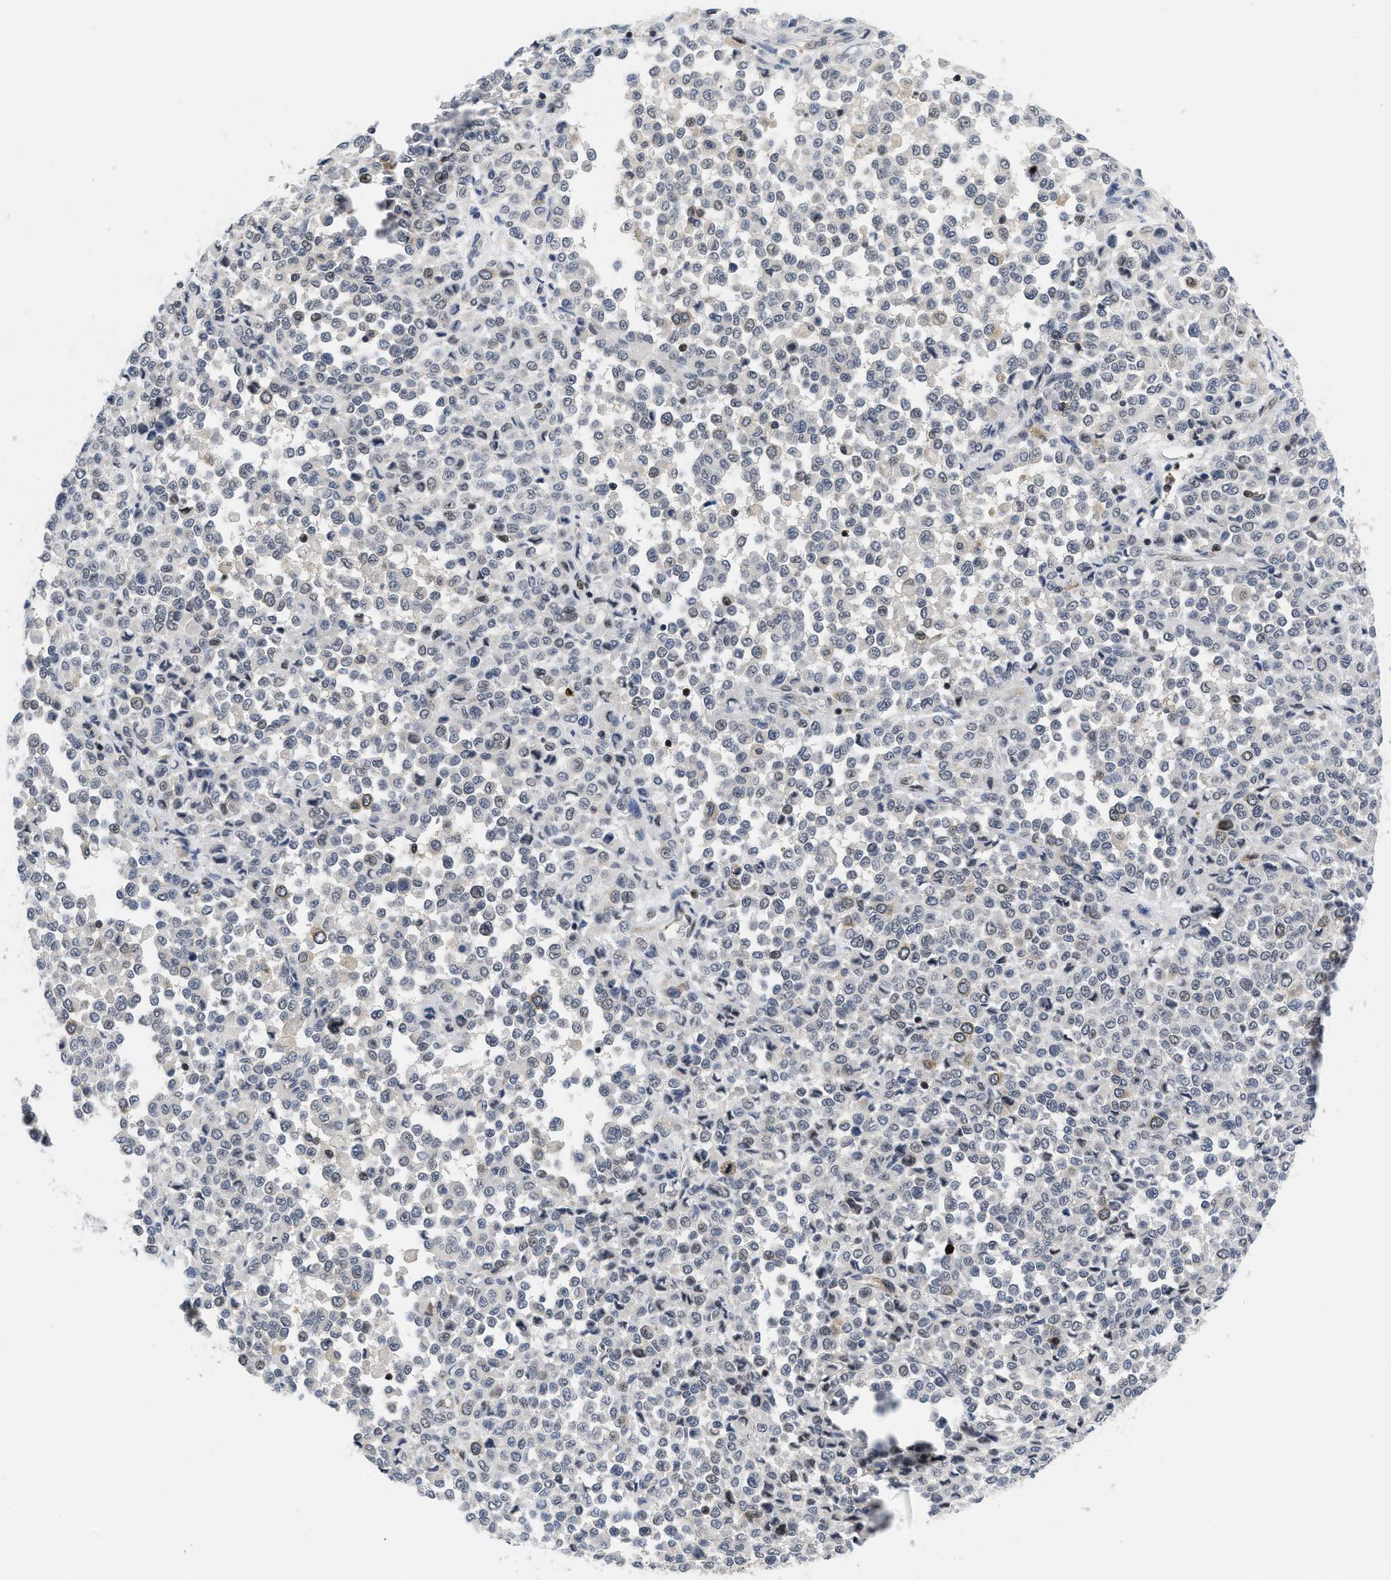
{"staining": {"intensity": "weak", "quantity": "<25%", "location": "cytoplasmic/membranous"}, "tissue": "melanoma", "cell_type": "Tumor cells", "image_type": "cancer", "snomed": [{"axis": "morphology", "description": "Malignant melanoma, Metastatic site"}, {"axis": "topography", "description": "Pancreas"}], "caption": "This is an immunohistochemistry image of melanoma. There is no positivity in tumor cells.", "gene": "HIF1A", "patient": {"sex": "female", "age": 30}}